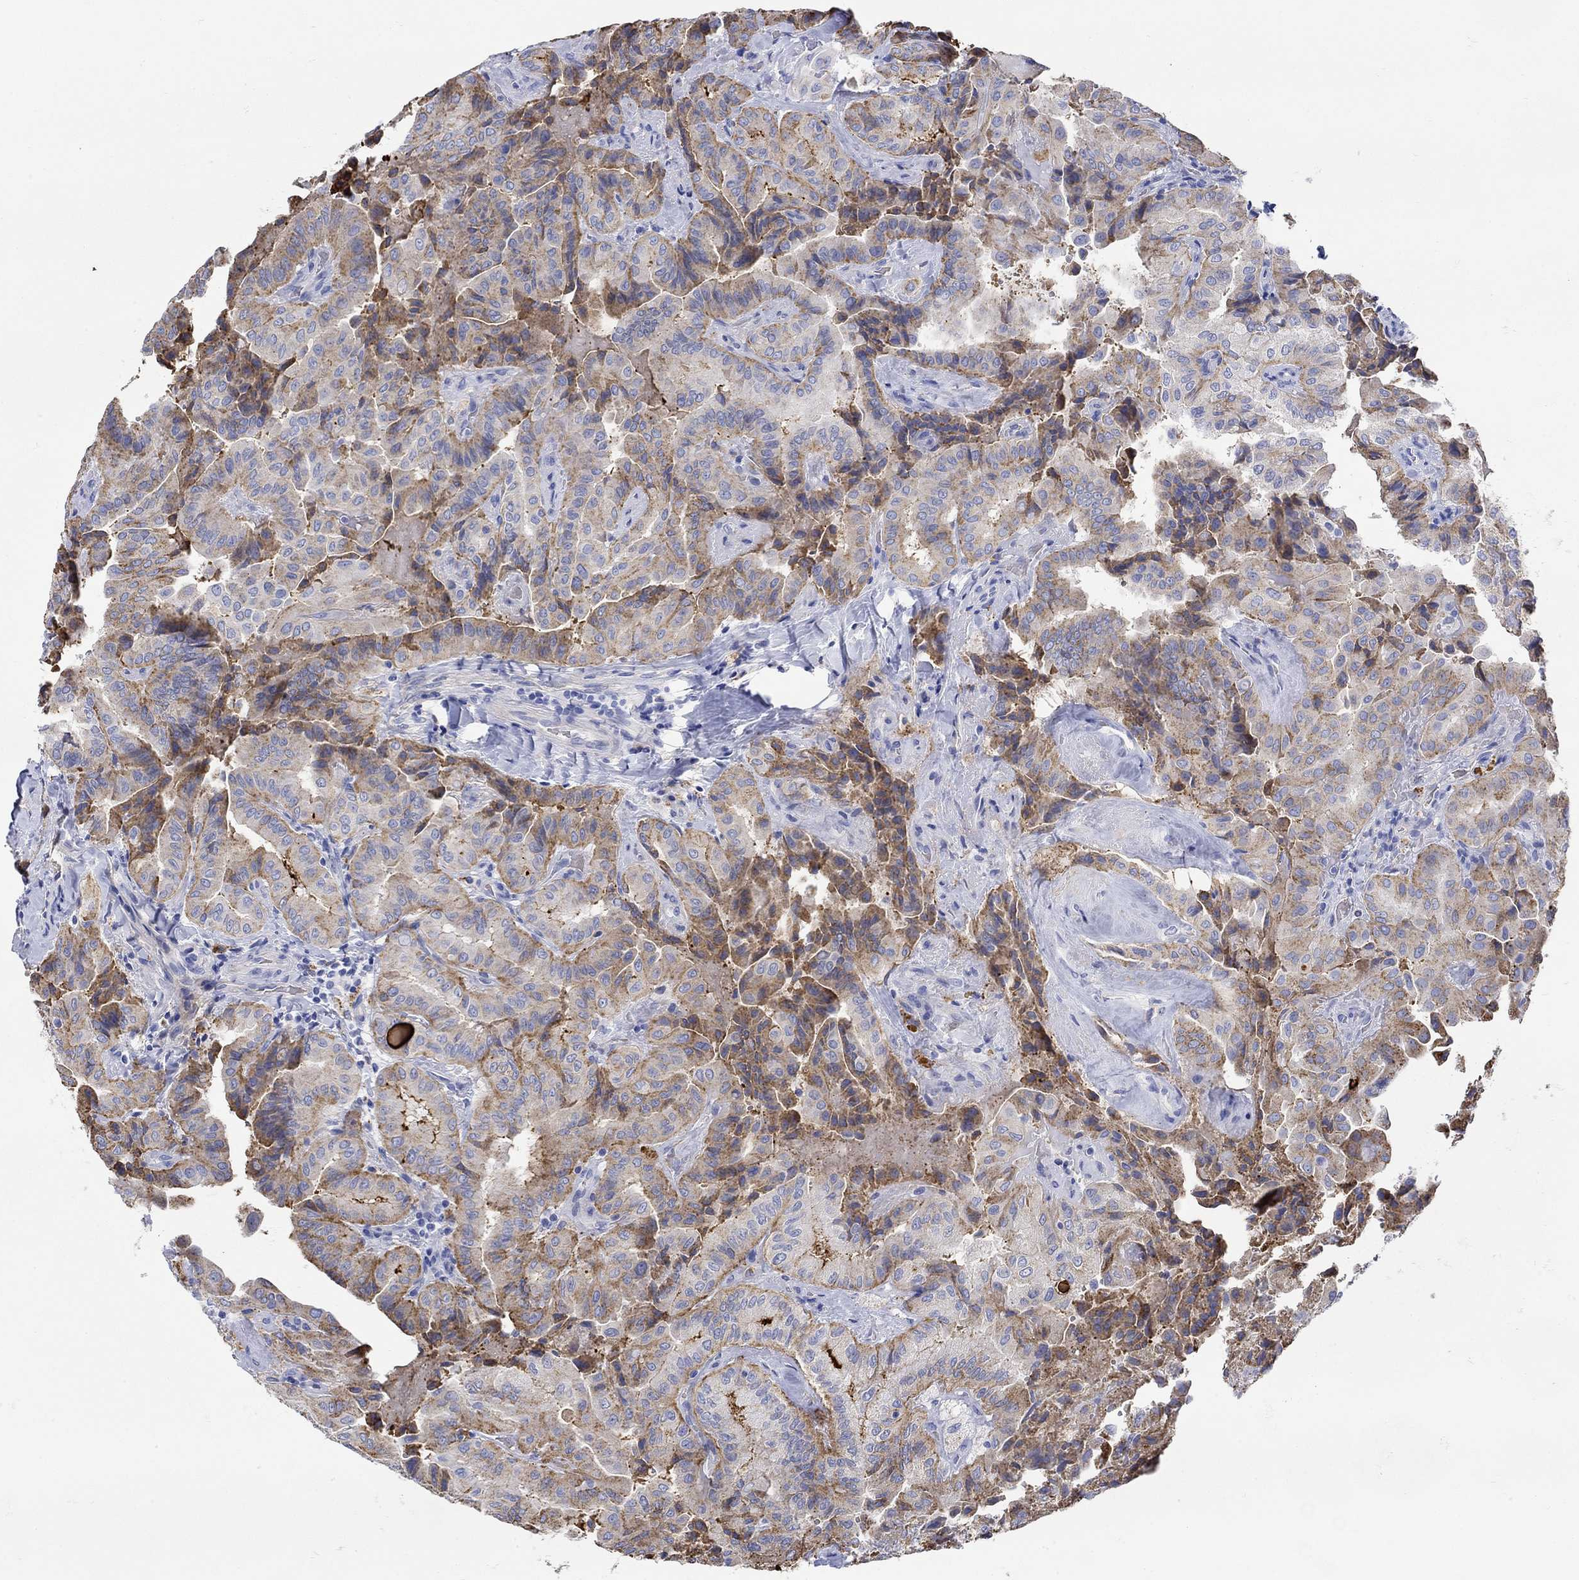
{"staining": {"intensity": "strong", "quantity": "<25%", "location": "cytoplasmic/membranous"}, "tissue": "thyroid cancer", "cell_type": "Tumor cells", "image_type": "cancer", "snomed": [{"axis": "morphology", "description": "Papillary adenocarcinoma, NOS"}, {"axis": "topography", "description": "Thyroid gland"}], "caption": "Approximately <25% of tumor cells in human thyroid cancer exhibit strong cytoplasmic/membranous protein staining as visualized by brown immunohistochemical staining.", "gene": "ANKMY1", "patient": {"sex": "female", "age": 68}}